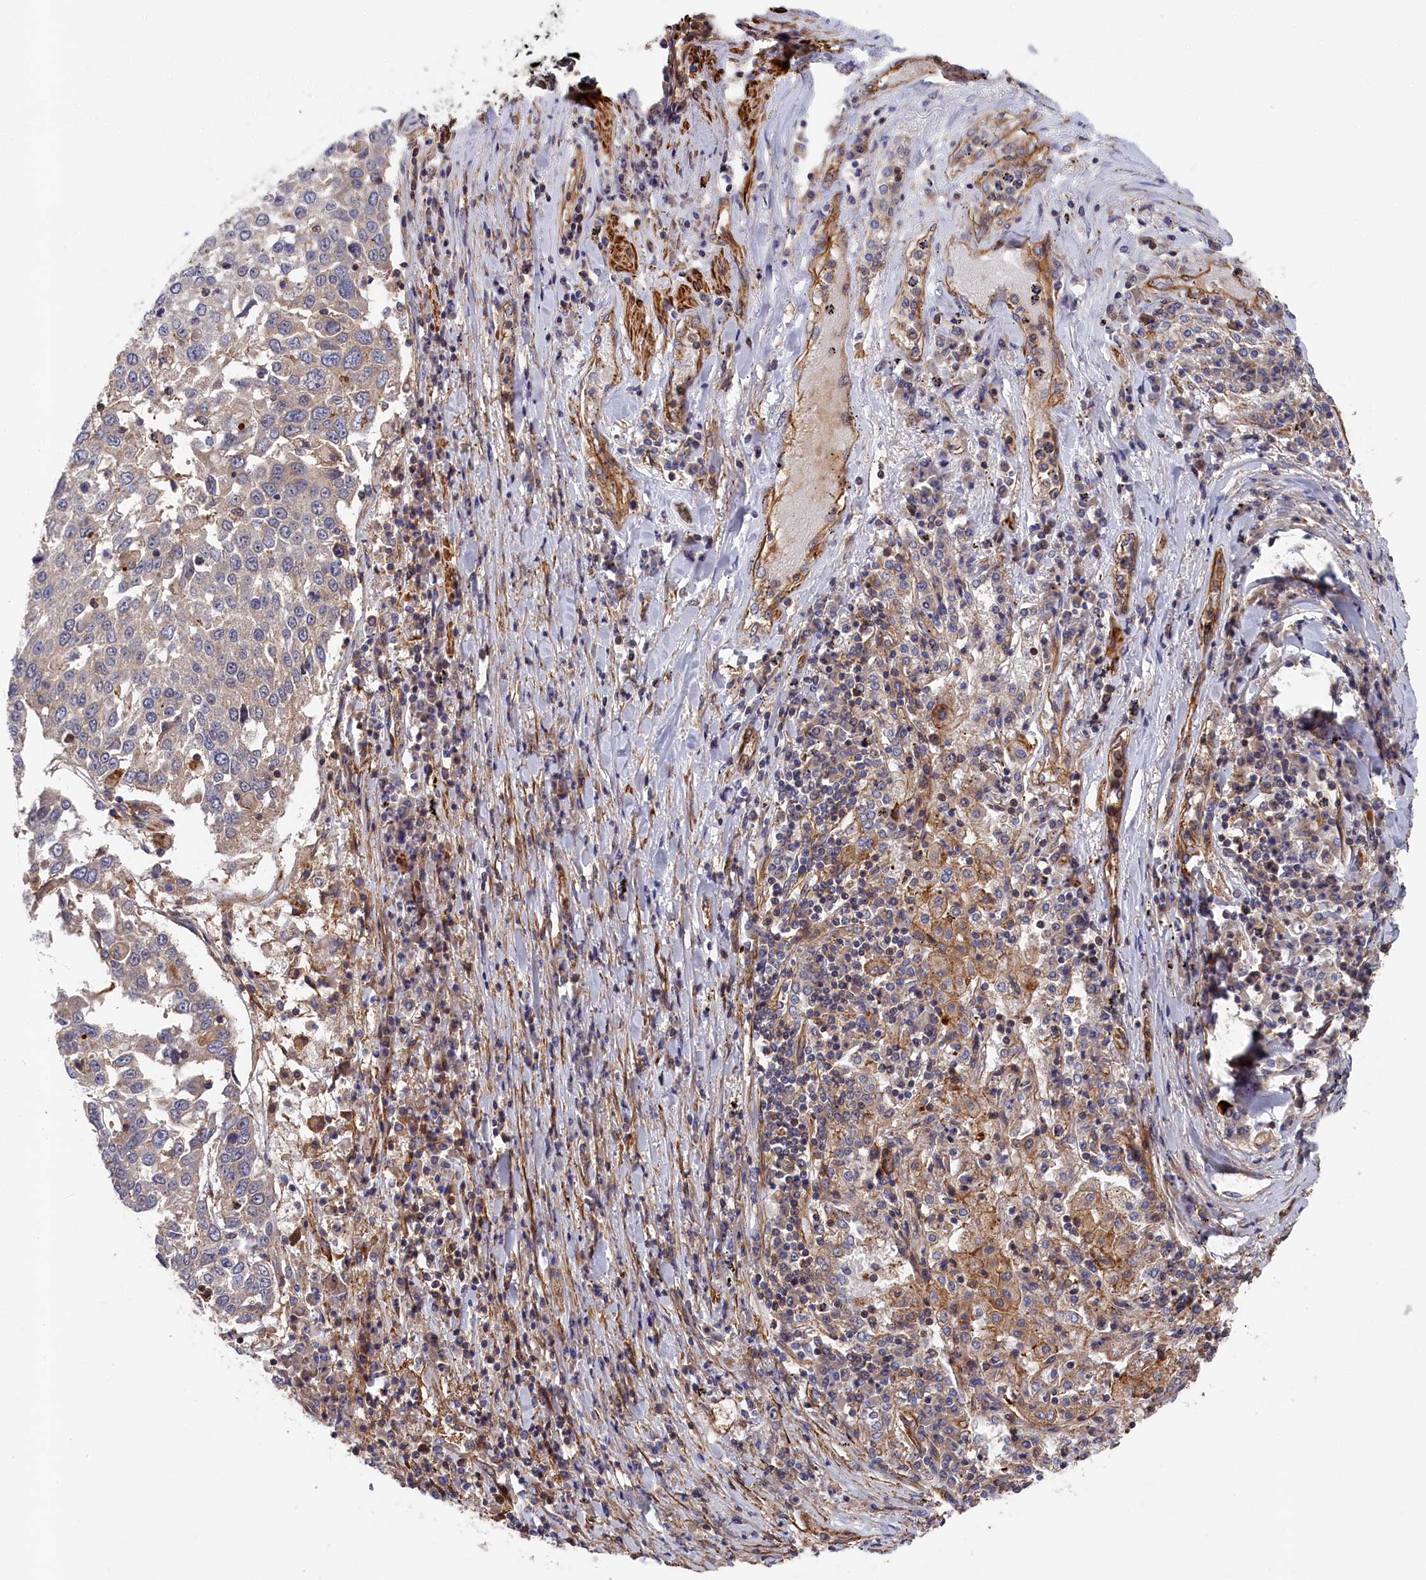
{"staining": {"intensity": "weak", "quantity": "<25%", "location": "cytoplasmic/membranous"}, "tissue": "lung cancer", "cell_type": "Tumor cells", "image_type": "cancer", "snomed": [{"axis": "morphology", "description": "Squamous cell carcinoma, NOS"}, {"axis": "topography", "description": "Lung"}], "caption": "Human lung cancer (squamous cell carcinoma) stained for a protein using IHC displays no expression in tumor cells.", "gene": "LDHD", "patient": {"sex": "male", "age": 65}}